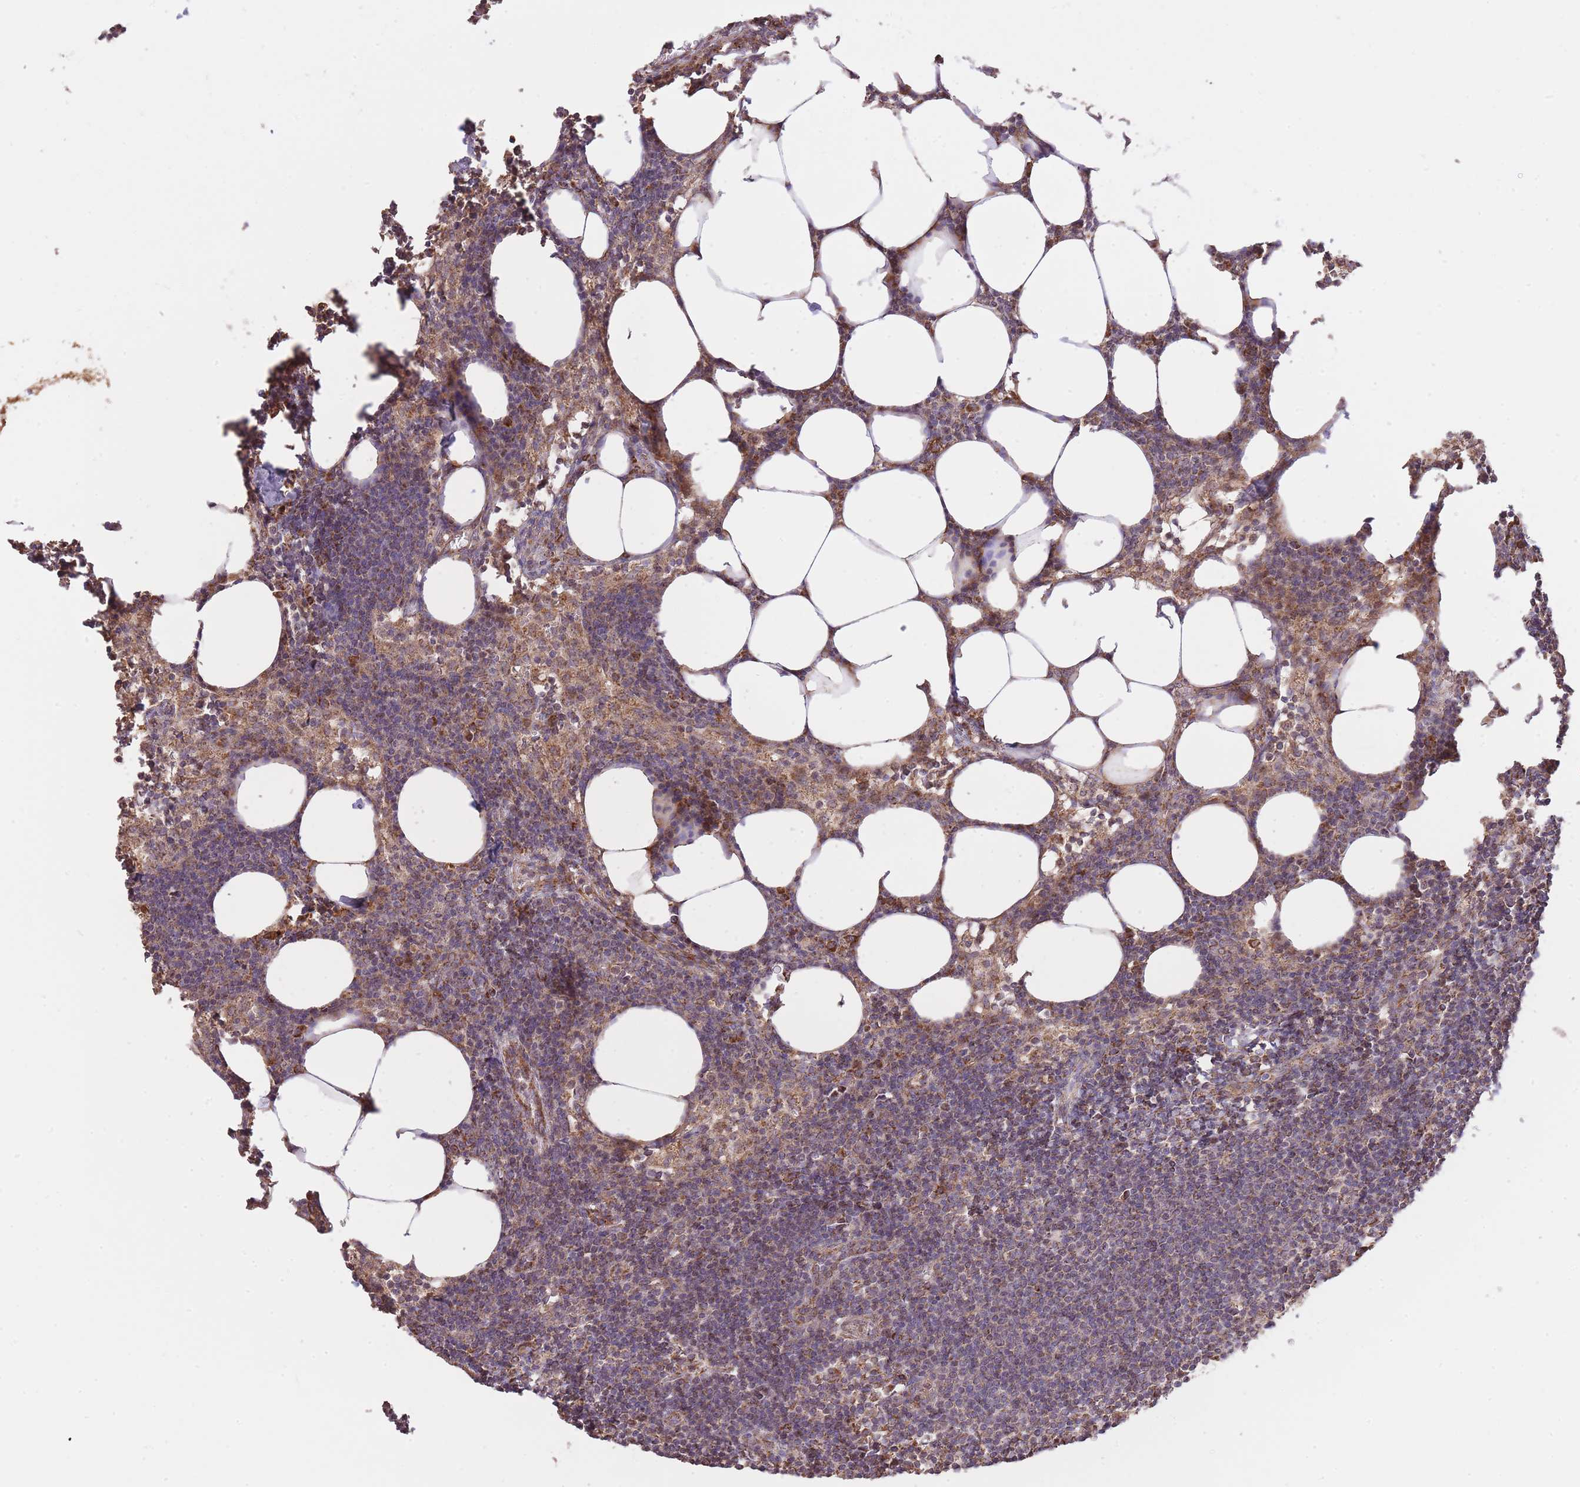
{"staining": {"intensity": "strong", "quantity": ">75%", "location": "cytoplasmic/membranous"}, "tissue": "lymph node", "cell_type": "Germinal center cells", "image_type": "normal", "snomed": [{"axis": "morphology", "description": "Normal tissue, NOS"}, {"axis": "topography", "description": "Lymph node"}], "caption": "Germinal center cells reveal high levels of strong cytoplasmic/membranous positivity in approximately >75% of cells in unremarkable human lymph node. (DAB (3,3'-diaminobenzidine) IHC, brown staining for protein, blue staining for nuclei).", "gene": "PREP", "patient": {"sex": "female", "age": 30}}